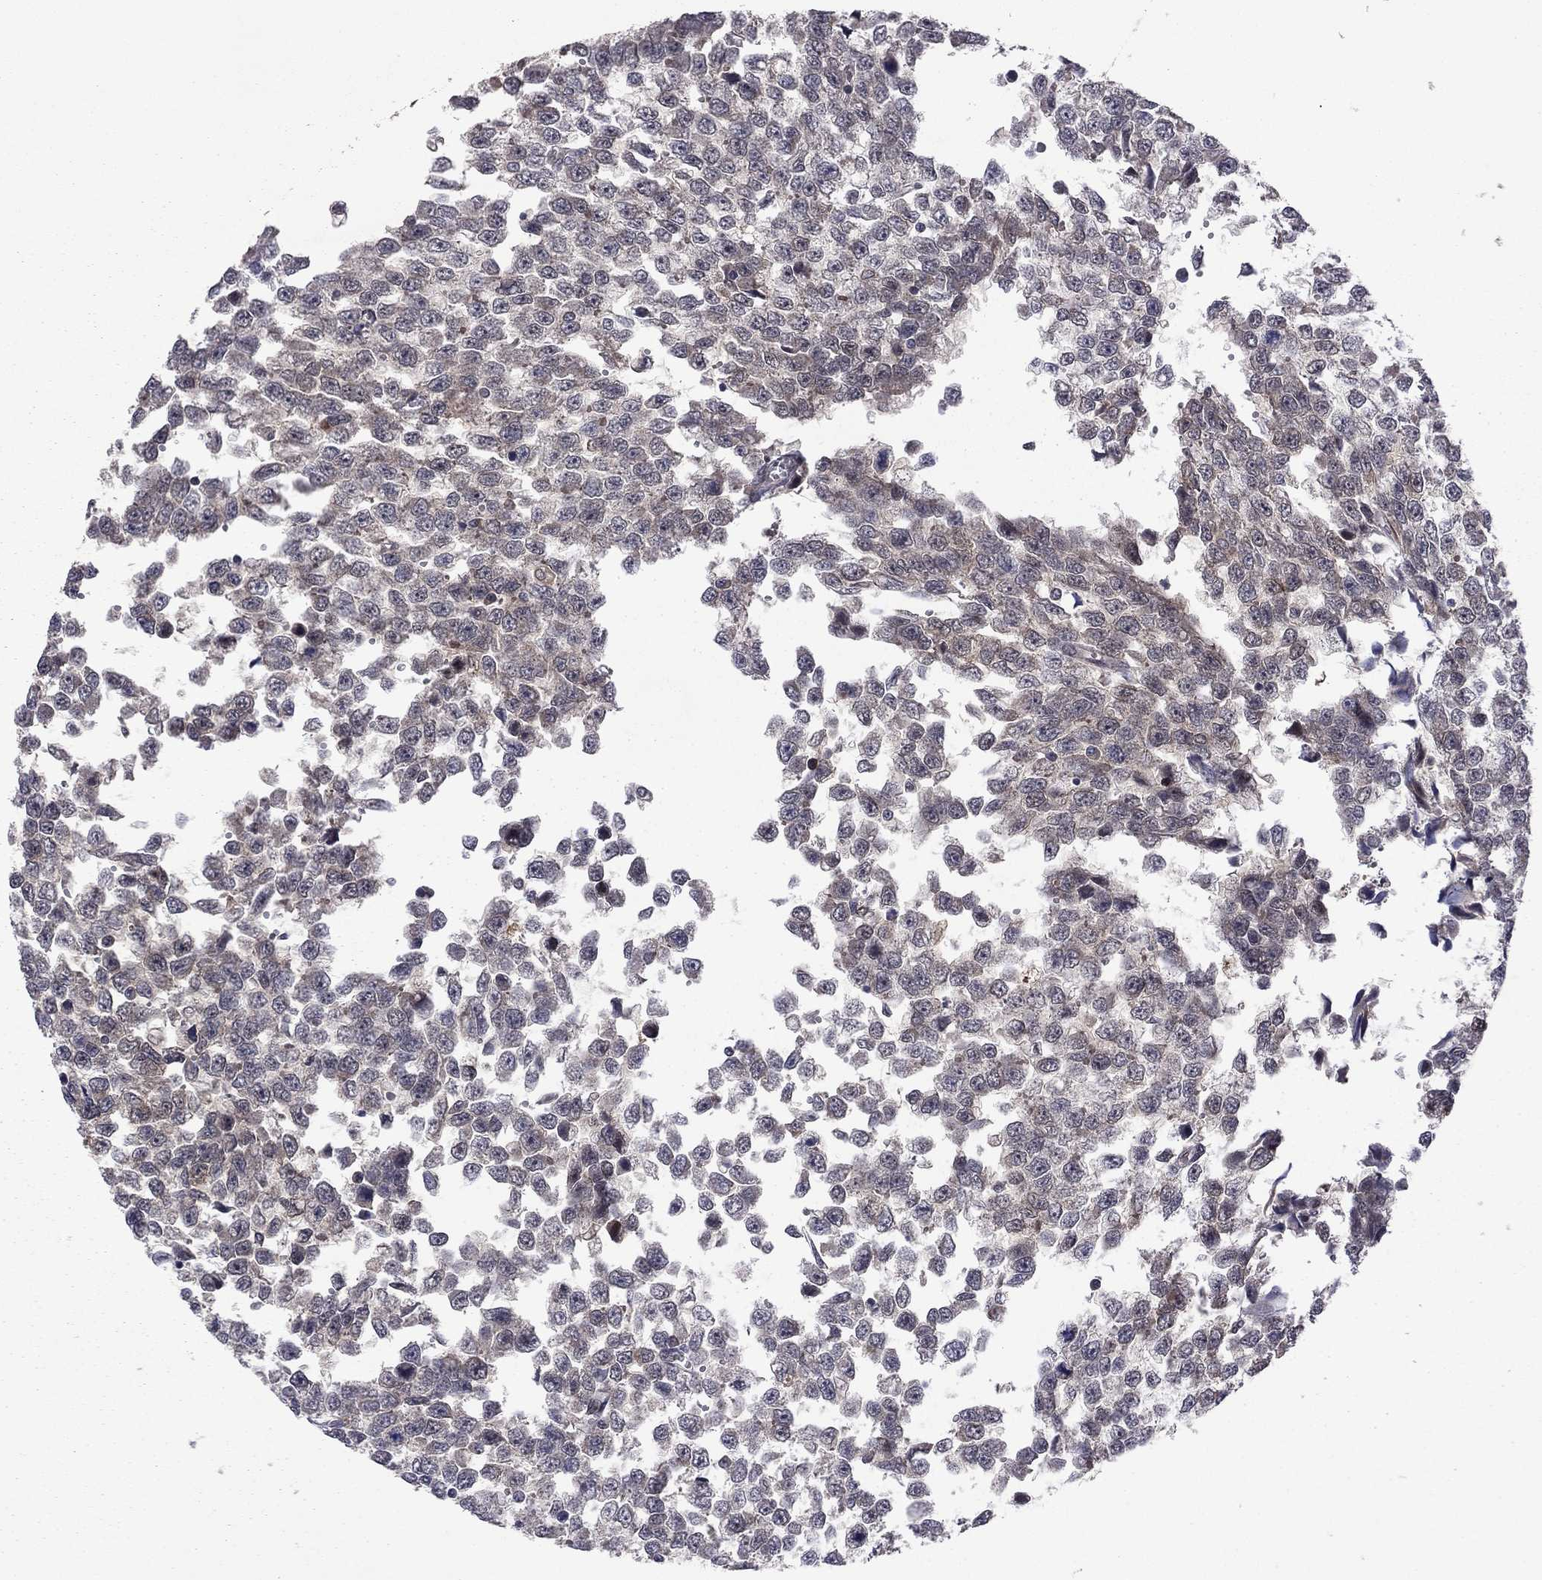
{"staining": {"intensity": "moderate", "quantity": "<25%", "location": "cytoplasmic/membranous"}, "tissue": "testis cancer", "cell_type": "Tumor cells", "image_type": "cancer", "snomed": [{"axis": "morphology", "description": "Normal tissue, NOS"}, {"axis": "morphology", "description": "Seminoma, NOS"}, {"axis": "topography", "description": "Testis"}, {"axis": "topography", "description": "Epididymis"}], "caption": "Immunohistochemistry (IHC) (DAB (3,3'-diaminobenzidine)) staining of human testis seminoma shows moderate cytoplasmic/membranous protein staining in about <25% of tumor cells.", "gene": "GPAA1", "patient": {"sex": "male", "age": 34}}